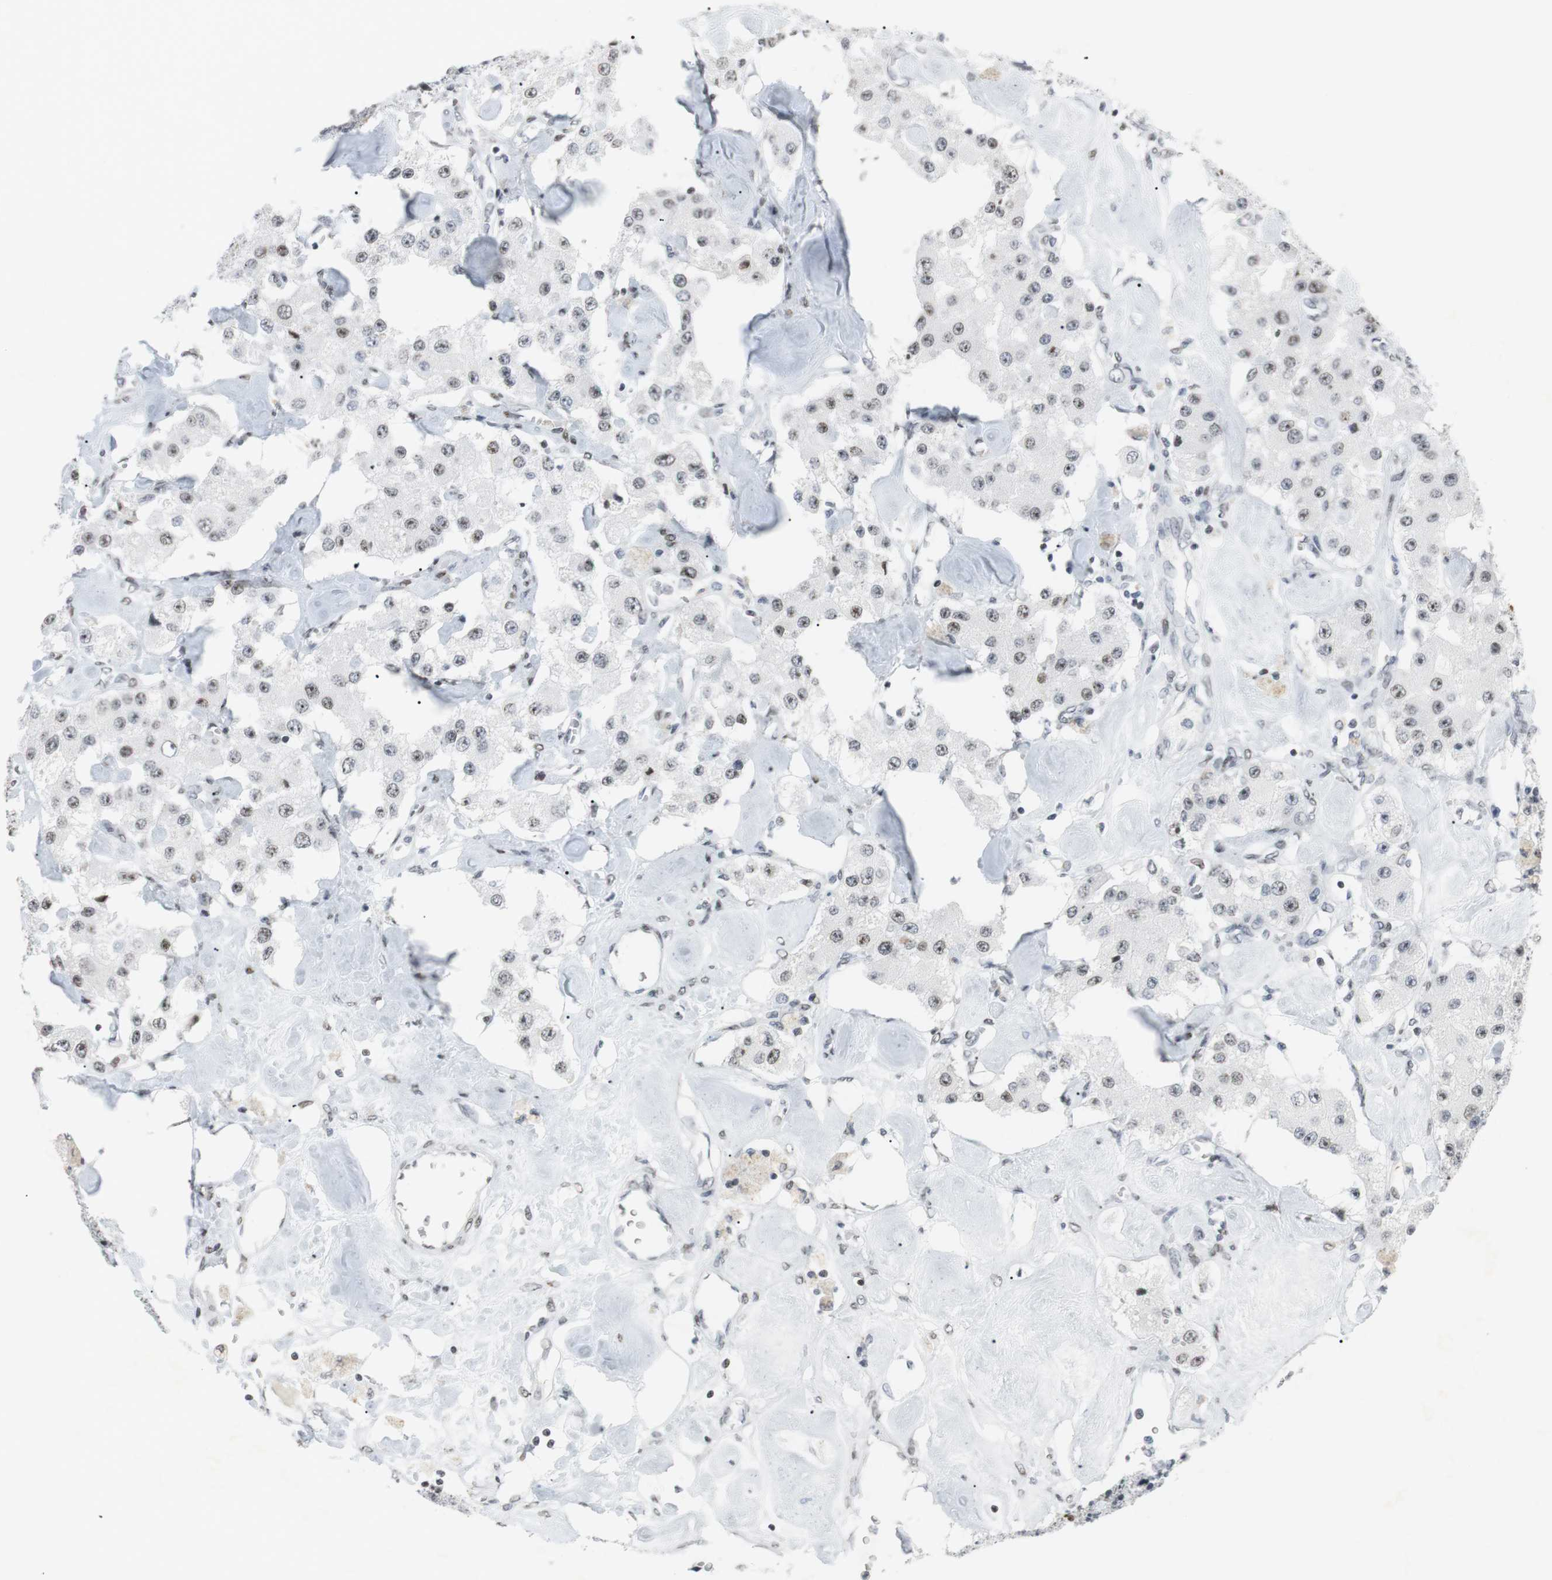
{"staining": {"intensity": "weak", "quantity": ">75%", "location": "nuclear"}, "tissue": "carcinoid", "cell_type": "Tumor cells", "image_type": "cancer", "snomed": [{"axis": "morphology", "description": "Carcinoid, malignant, NOS"}, {"axis": "topography", "description": "Pancreas"}], "caption": "Human carcinoid stained for a protein (brown) exhibits weak nuclear positive expression in about >75% of tumor cells.", "gene": "BMI1", "patient": {"sex": "male", "age": 41}}